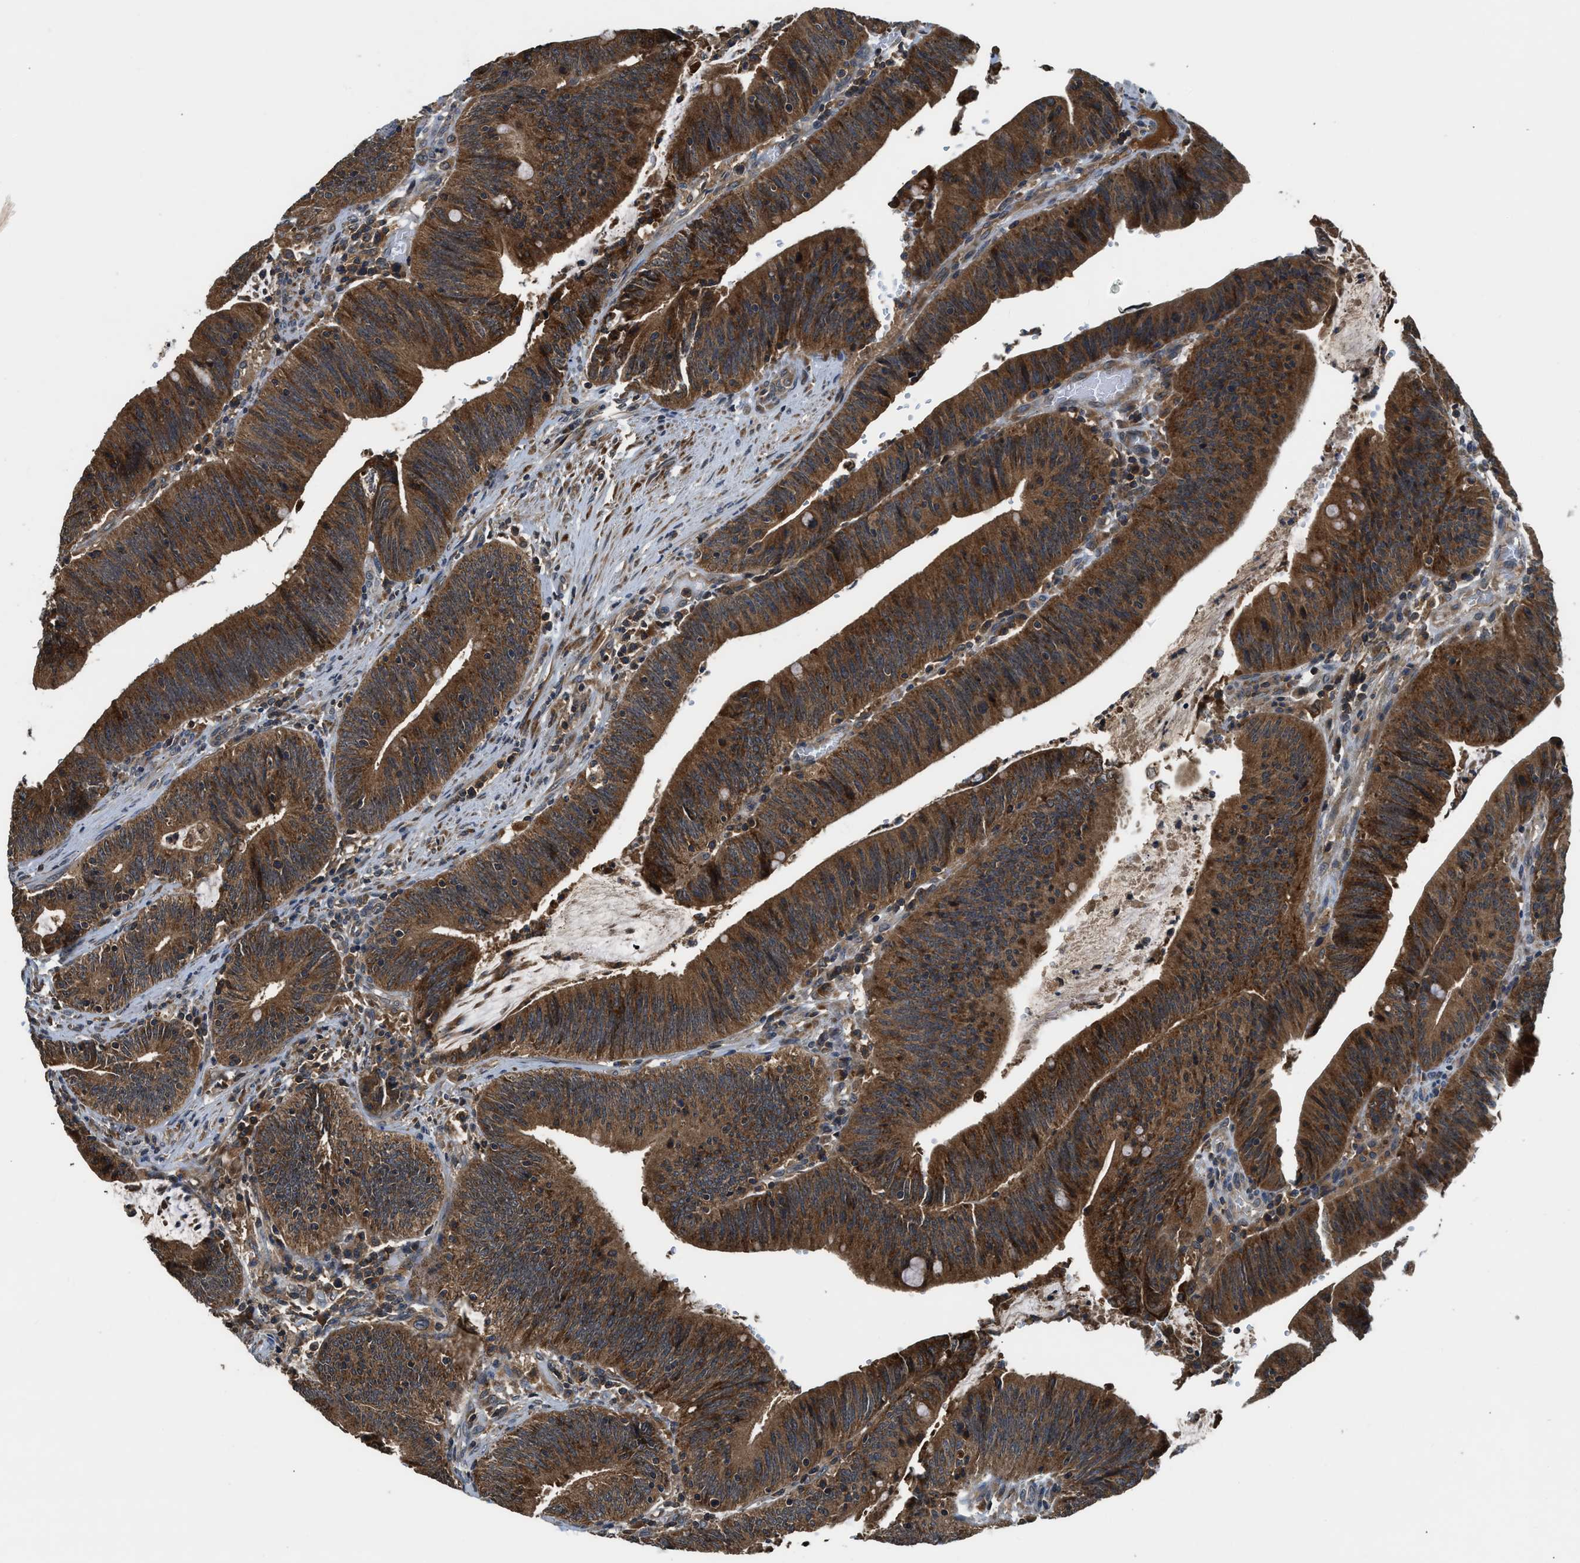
{"staining": {"intensity": "strong", "quantity": ">75%", "location": "cytoplasmic/membranous"}, "tissue": "colorectal cancer", "cell_type": "Tumor cells", "image_type": "cancer", "snomed": [{"axis": "morphology", "description": "Normal tissue, NOS"}, {"axis": "morphology", "description": "Adenocarcinoma, NOS"}, {"axis": "topography", "description": "Rectum"}], "caption": "Adenocarcinoma (colorectal) was stained to show a protein in brown. There is high levels of strong cytoplasmic/membranous staining in about >75% of tumor cells.", "gene": "PAFAH2", "patient": {"sex": "female", "age": 66}}